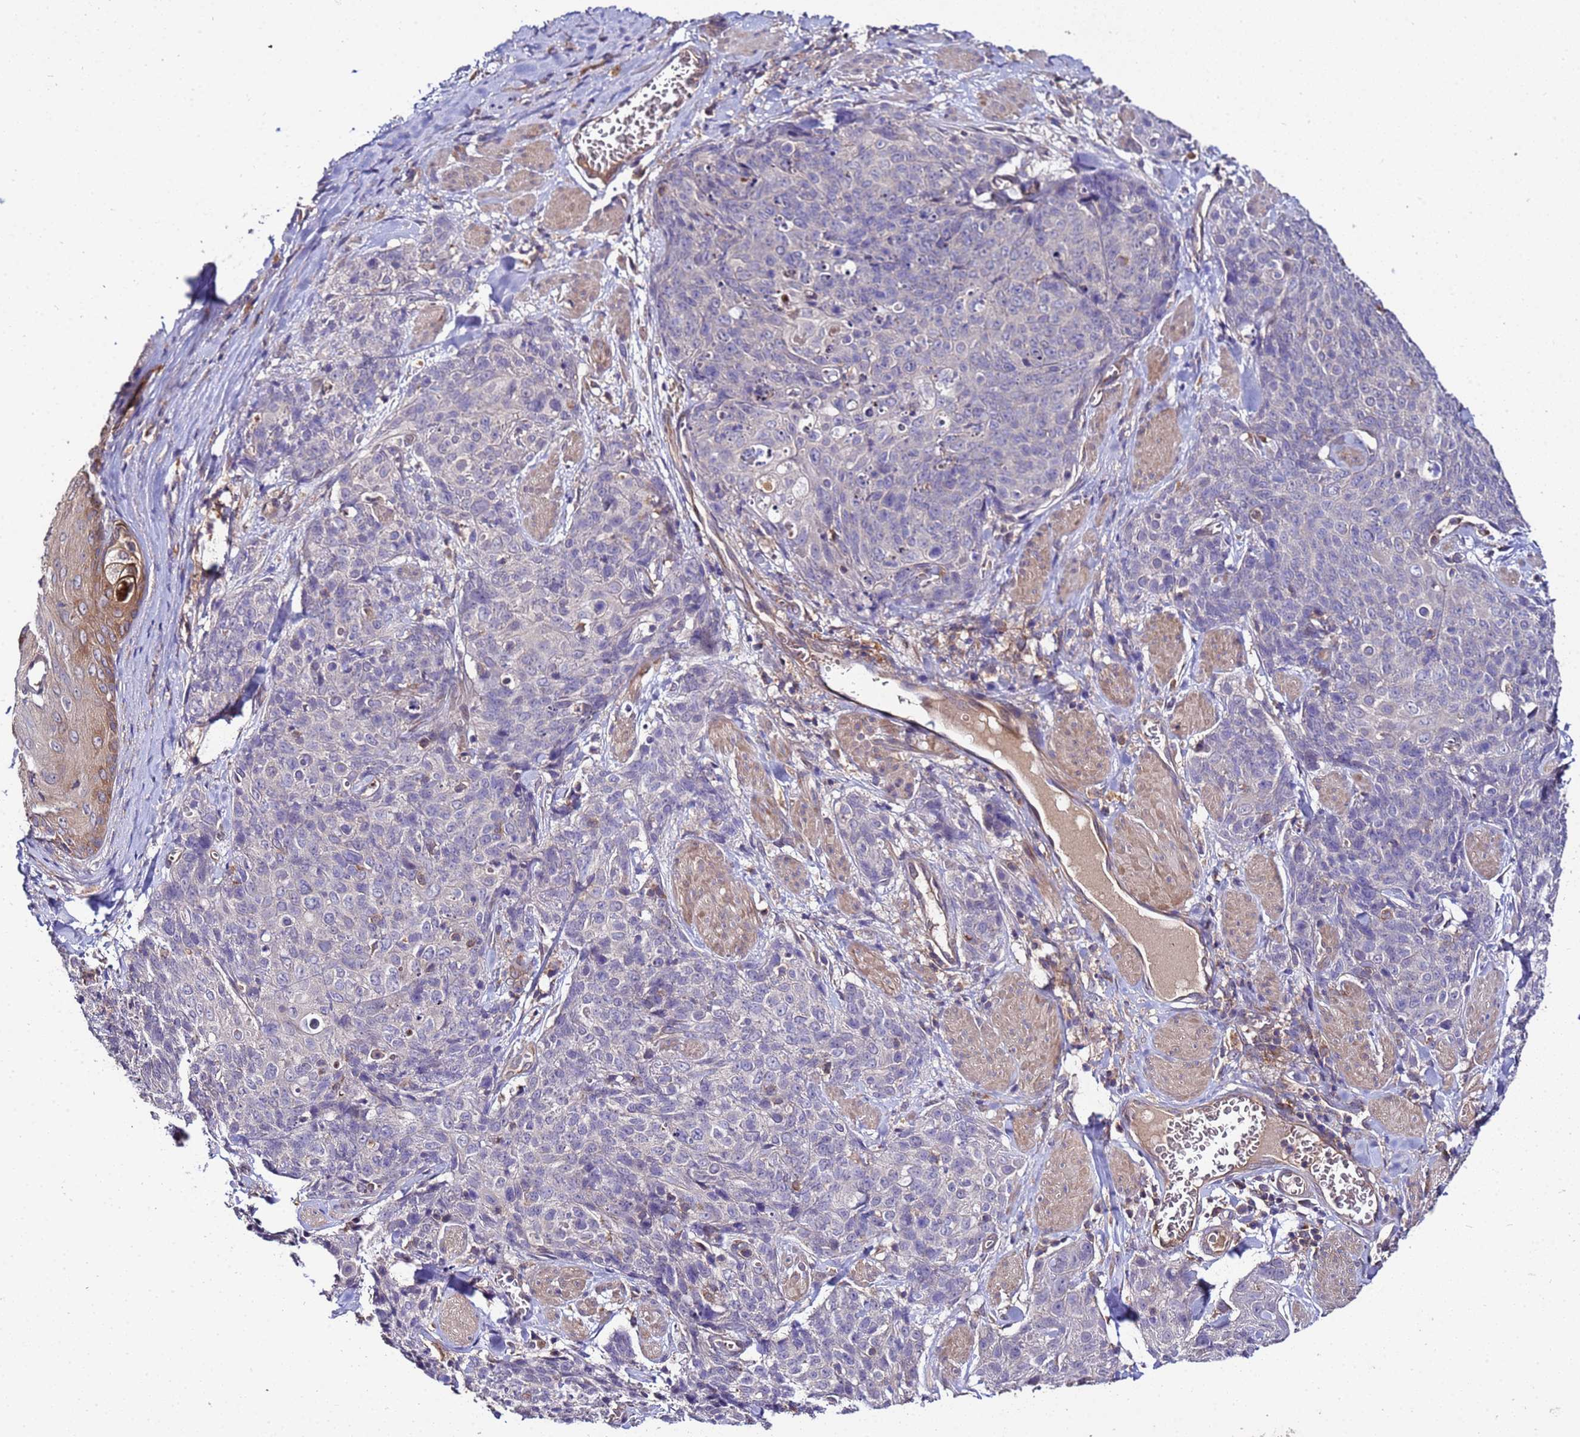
{"staining": {"intensity": "negative", "quantity": "none", "location": "none"}, "tissue": "skin cancer", "cell_type": "Tumor cells", "image_type": "cancer", "snomed": [{"axis": "morphology", "description": "Squamous cell carcinoma, NOS"}, {"axis": "topography", "description": "Skin"}, {"axis": "topography", "description": "Vulva"}], "caption": "Squamous cell carcinoma (skin) was stained to show a protein in brown. There is no significant positivity in tumor cells.", "gene": "GSPT2", "patient": {"sex": "female", "age": 85}}